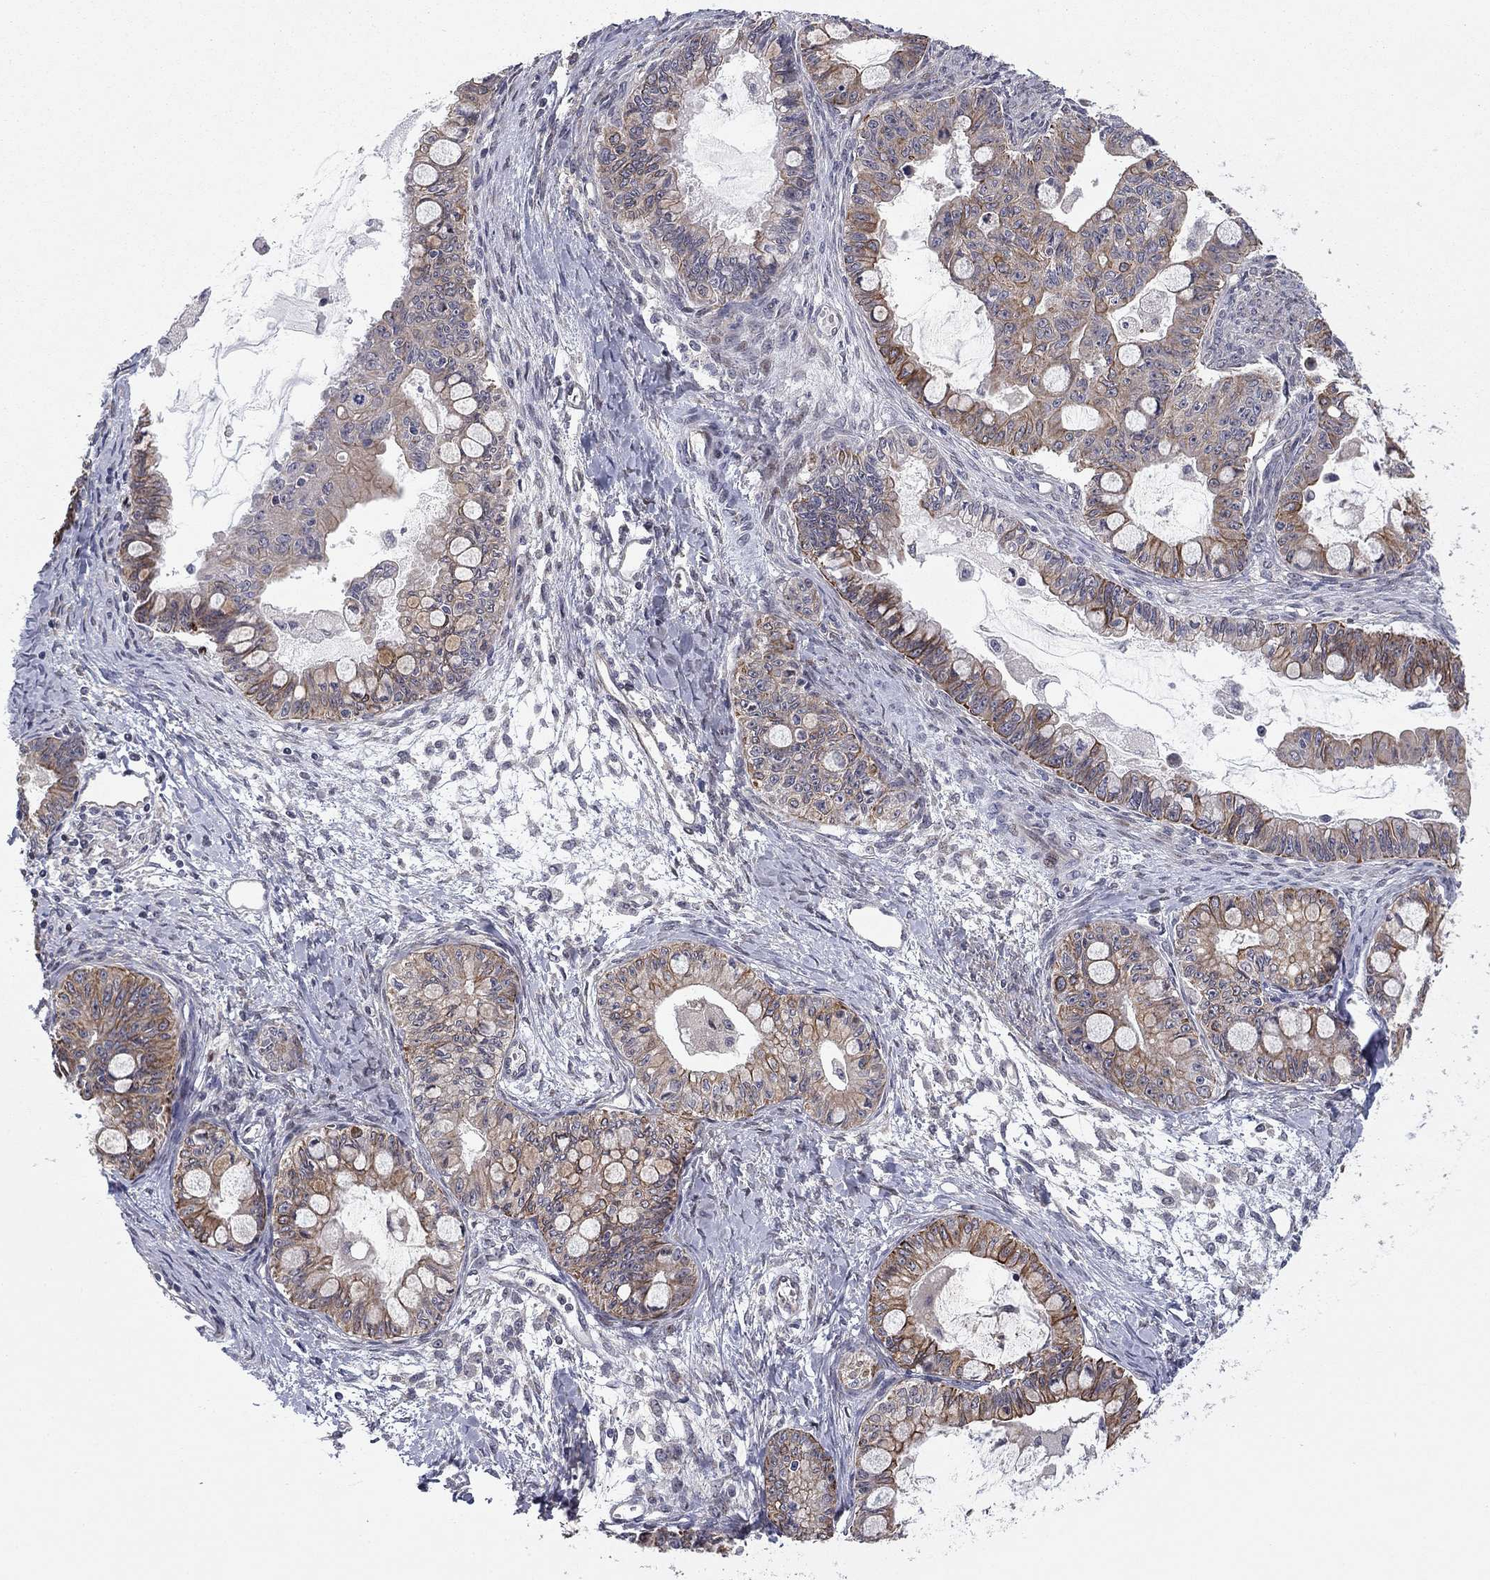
{"staining": {"intensity": "strong", "quantity": "<25%", "location": "cytoplasmic/membranous"}, "tissue": "ovarian cancer", "cell_type": "Tumor cells", "image_type": "cancer", "snomed": [{"axis": "morphology", "description": "Cystadenocarcinoma, mucinous, NOS"}, {"axis": "topography", "description": "Ovary"}], "caption": "Immunohistochemistry (IHC) (DAB) staining of ovarian mucinous cystadenocarcinoma shows strong cytoplasmic/membranous protein positivity in approximately <25% of tumor cells. (DAB IHC, brown staining for protein, blue staining for nuclei).", "gene": "BCL11A", "patient": {"sex": "female", "age": 63}}